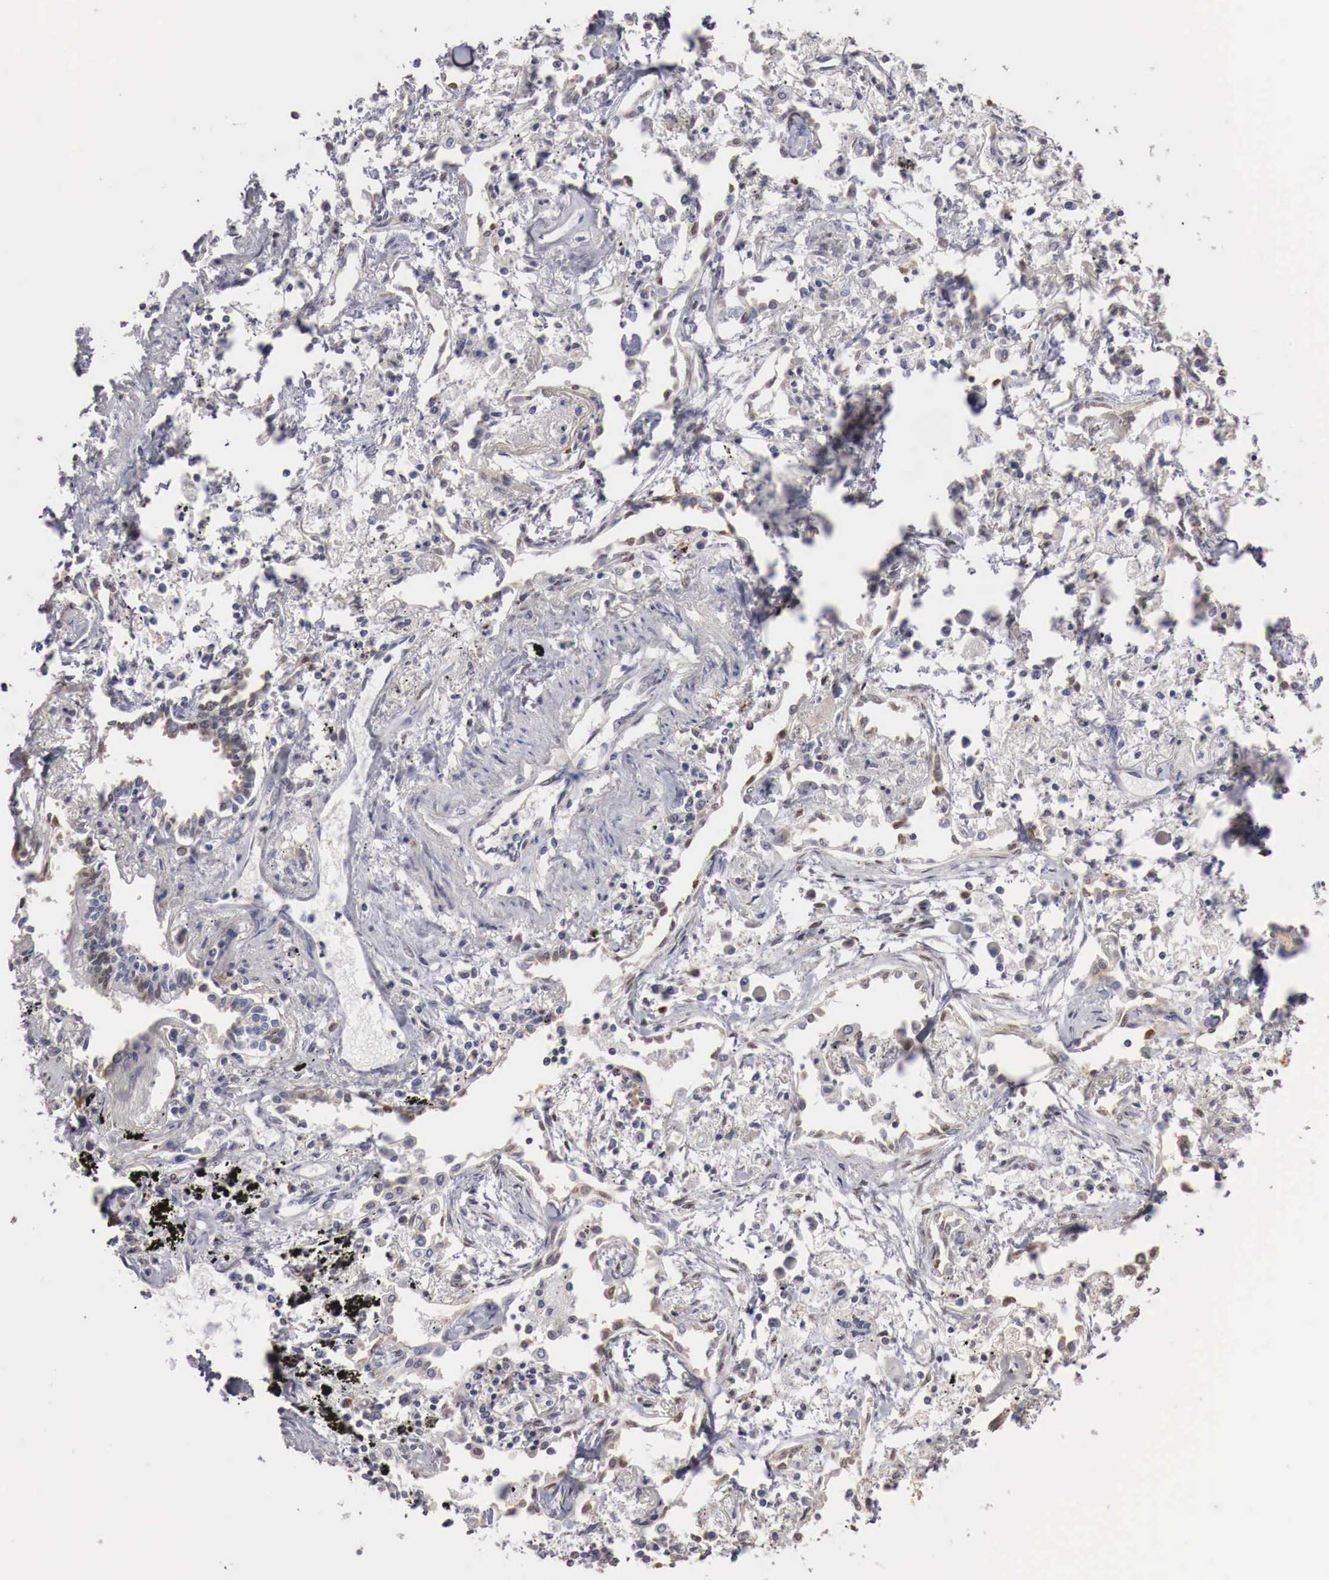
{"staining": {"intensity": "negative", "quantity": "none", "location": "none"}, "tissue": "lung cancer", "cell_type": "Tumor cells", "image_type": "cancer", "snomed": [{"axis": "morphology", "description": "Adenocarcinoma, NOS"}, {"axis": "topography", "description": "Lung"}], "caption": "This is a image of immunohistochemistry staining of adenocarcinoma (lung), which shows no positivity in tumor cells.", "gene": "KHDRBS2", "patient": {"sex": "male", "age": 60}}